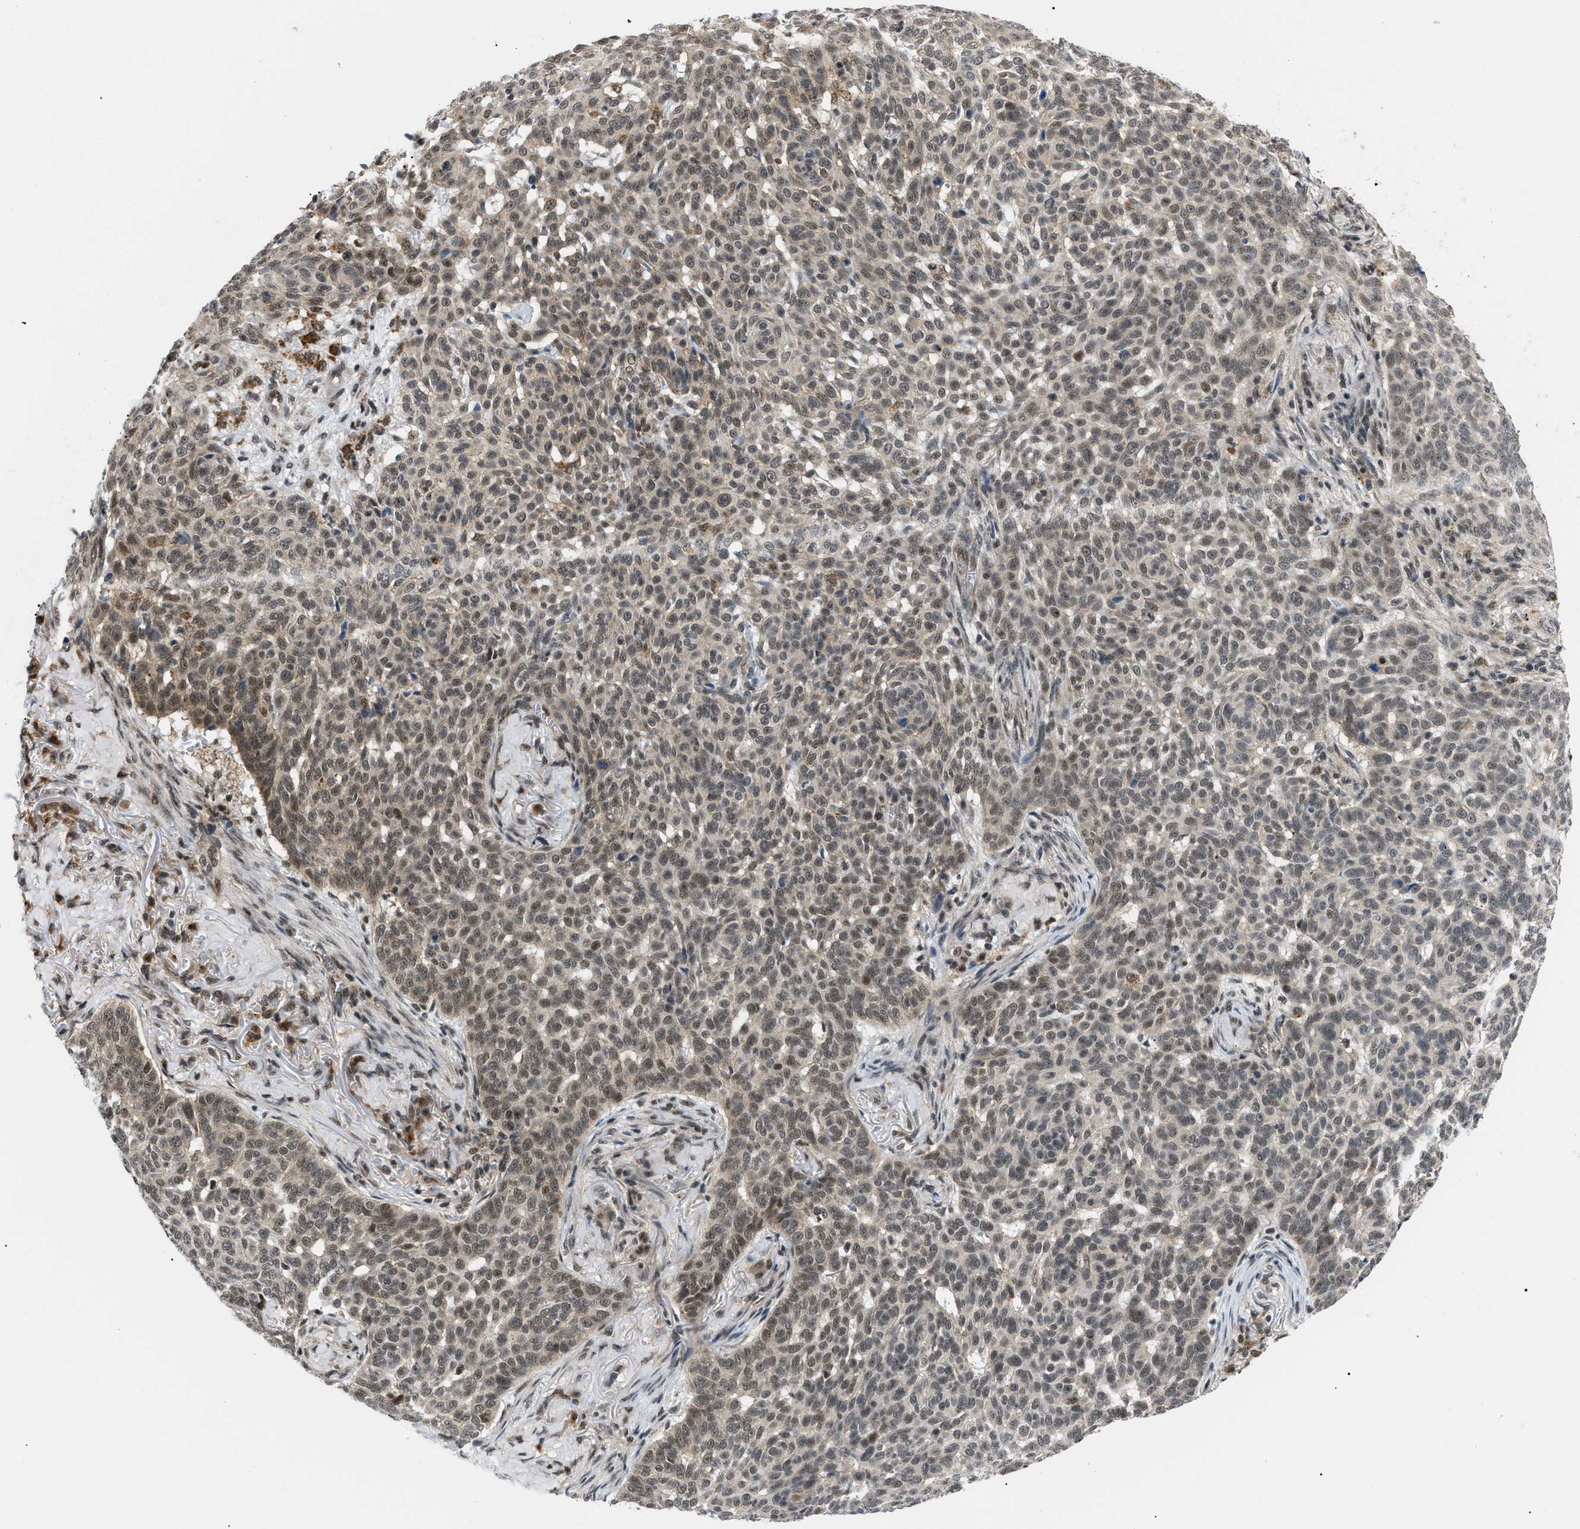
{"staining": {"intensity": "negative", "quantity": "none", "location": "none"}, "tissue": "skin cancer", "cell_type": "Tumor cells", "image_type": "cancer", "snomed": [{"axis": "morphology", "description": "Basal cell carcinoma"}, {"axis": "topography", "description": "Skin"}], "caption": "Tumor cells show no significant protein positivity in skin basal cell carcinoma.", "gene": "ZBTB11", "patient": {"sex": "male", "age": 85}}